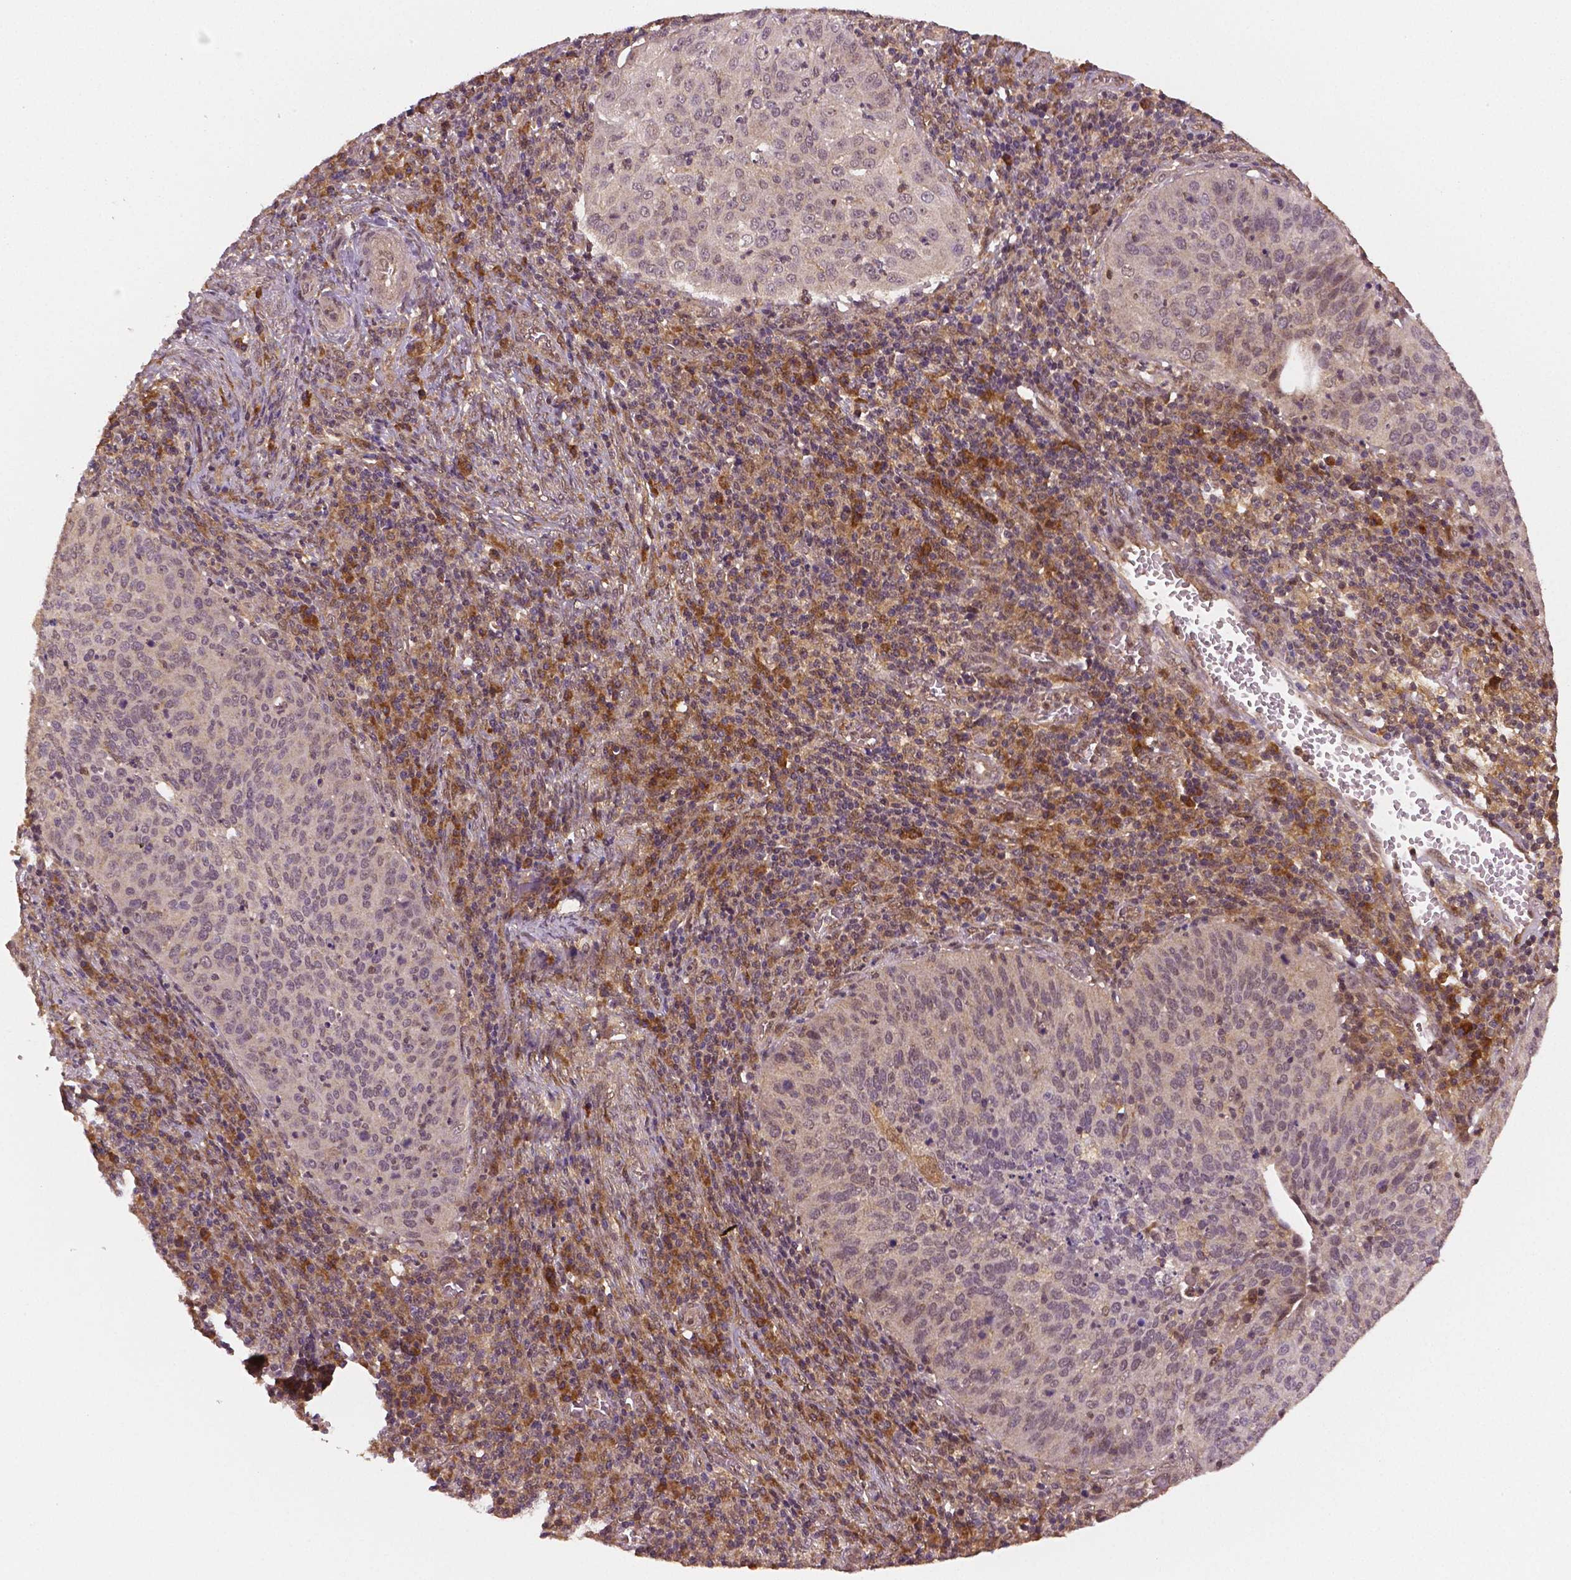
{"staining": {"intensity": "negative", "quantity": "none", "location": "none"}, "tissue": "cervical cancer", "cell_type": "Tumor cells", "image_type": "cancer", "snomed": [{"axis": "morphology", "description": "Squamous cell carcinoma, NOS"}, {"axis": "topography", "description": "Cervix"}], "caption": "There is no significant positivity in tumor cells of cervical cancer (squamous cell carcinoma). (DAB (3,3'-diaminobenzidine) immunohistochemistry (IHC) visualized using brightfield microscopy, high magnification).", "gene": "STAT3", "patient": {"sex": "female", "age": 39}}